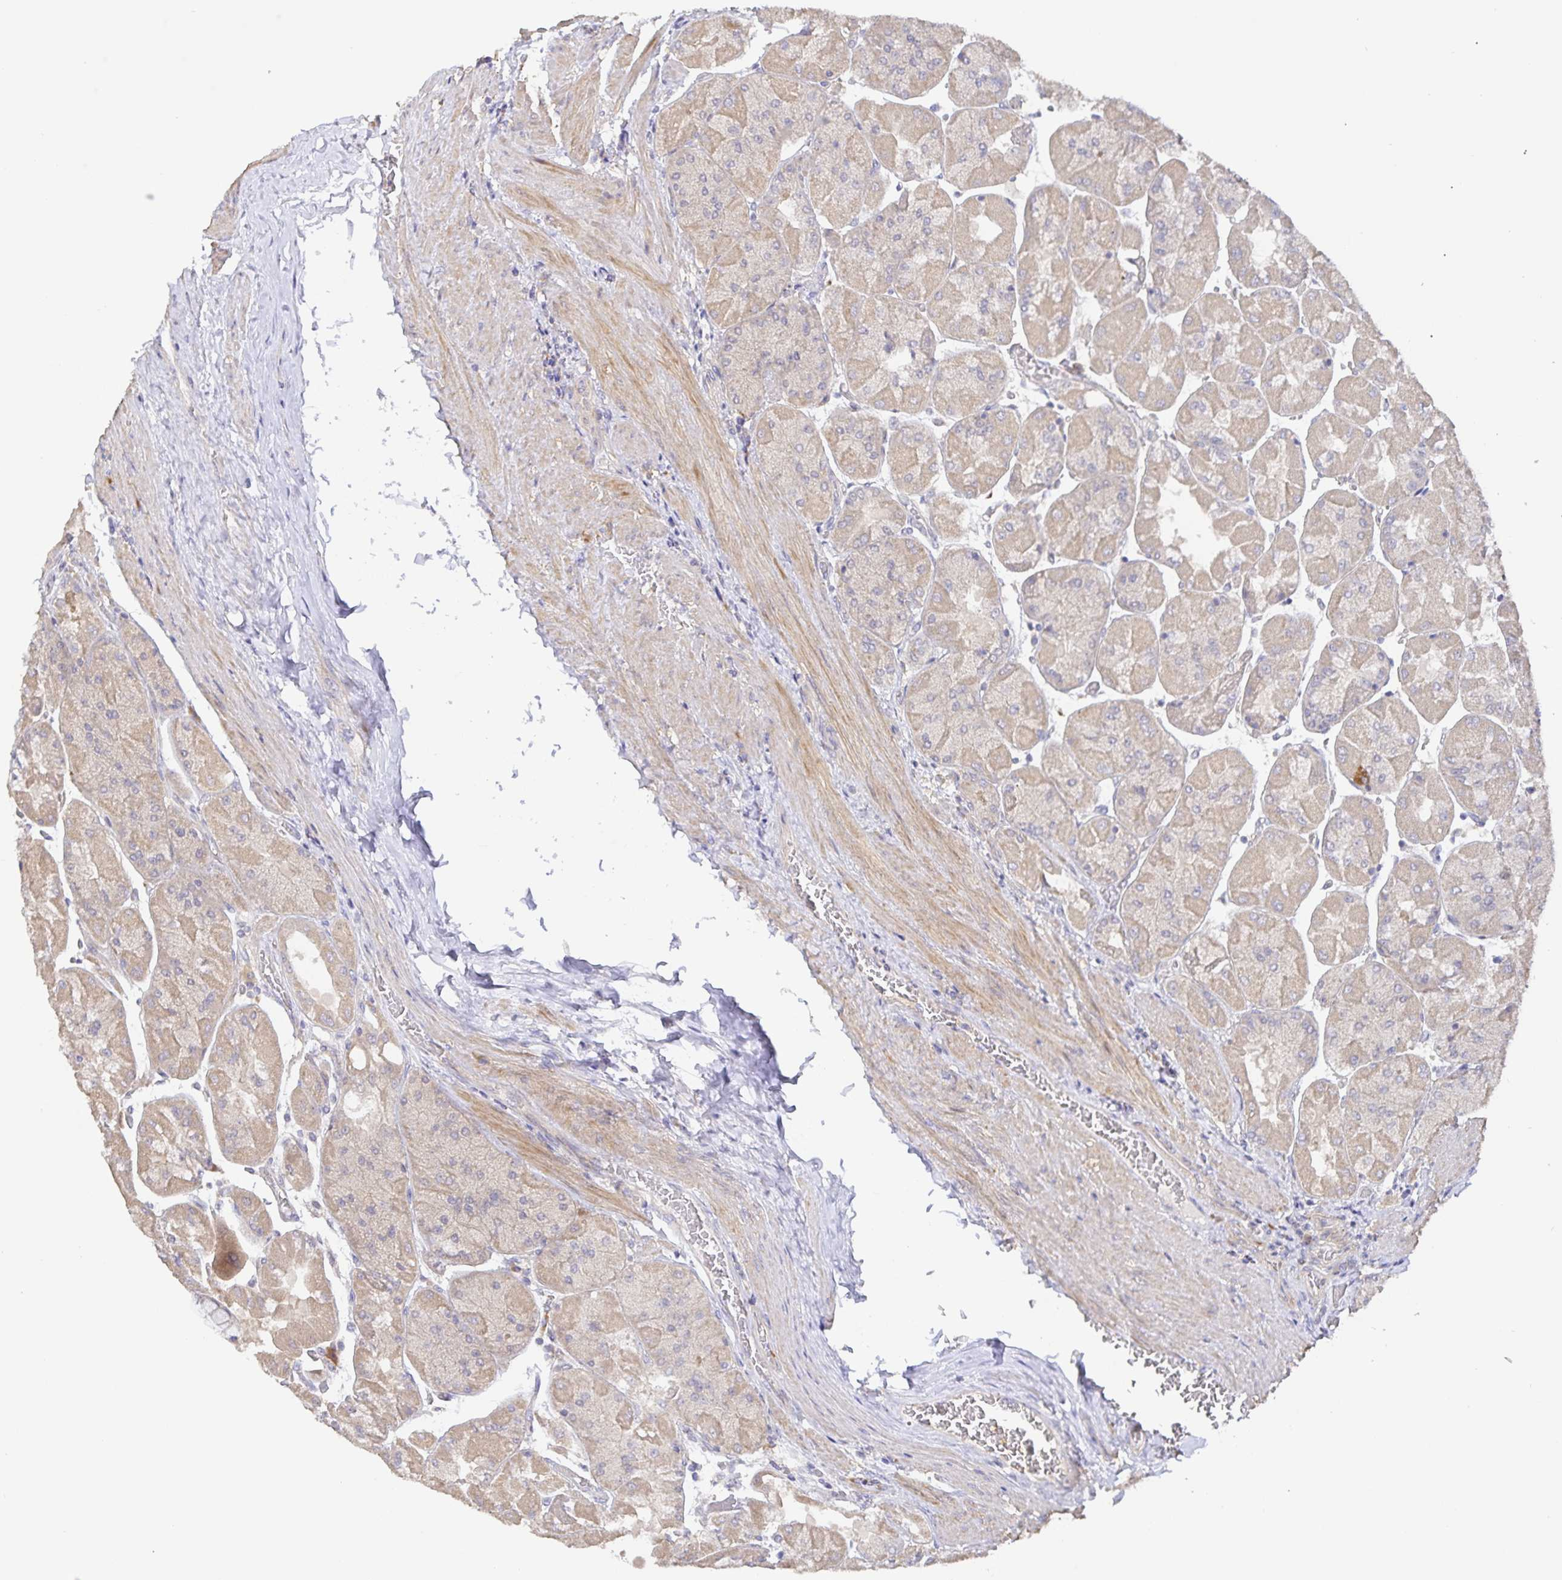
{"staining": {"intensity": "moderate", "quantity": ">75%", "location": "cytoplasmic/membranous"}, "tissue": "stomach", "cell_type": "Glandular cells", "image_type": "normal", "snomed": [{"axis": "morphology", "description": "Normal tissue, NOS"}, {"axis": "topography", "description": "Stomach"}], "caption": "The immunohistochemical stain labels moderate cytoplasmic/membranous positivity in glandular cells of unremarkable stomach.", "gene": "ZDHHC11B", "patient": {"sex": "female", "age": 61}}